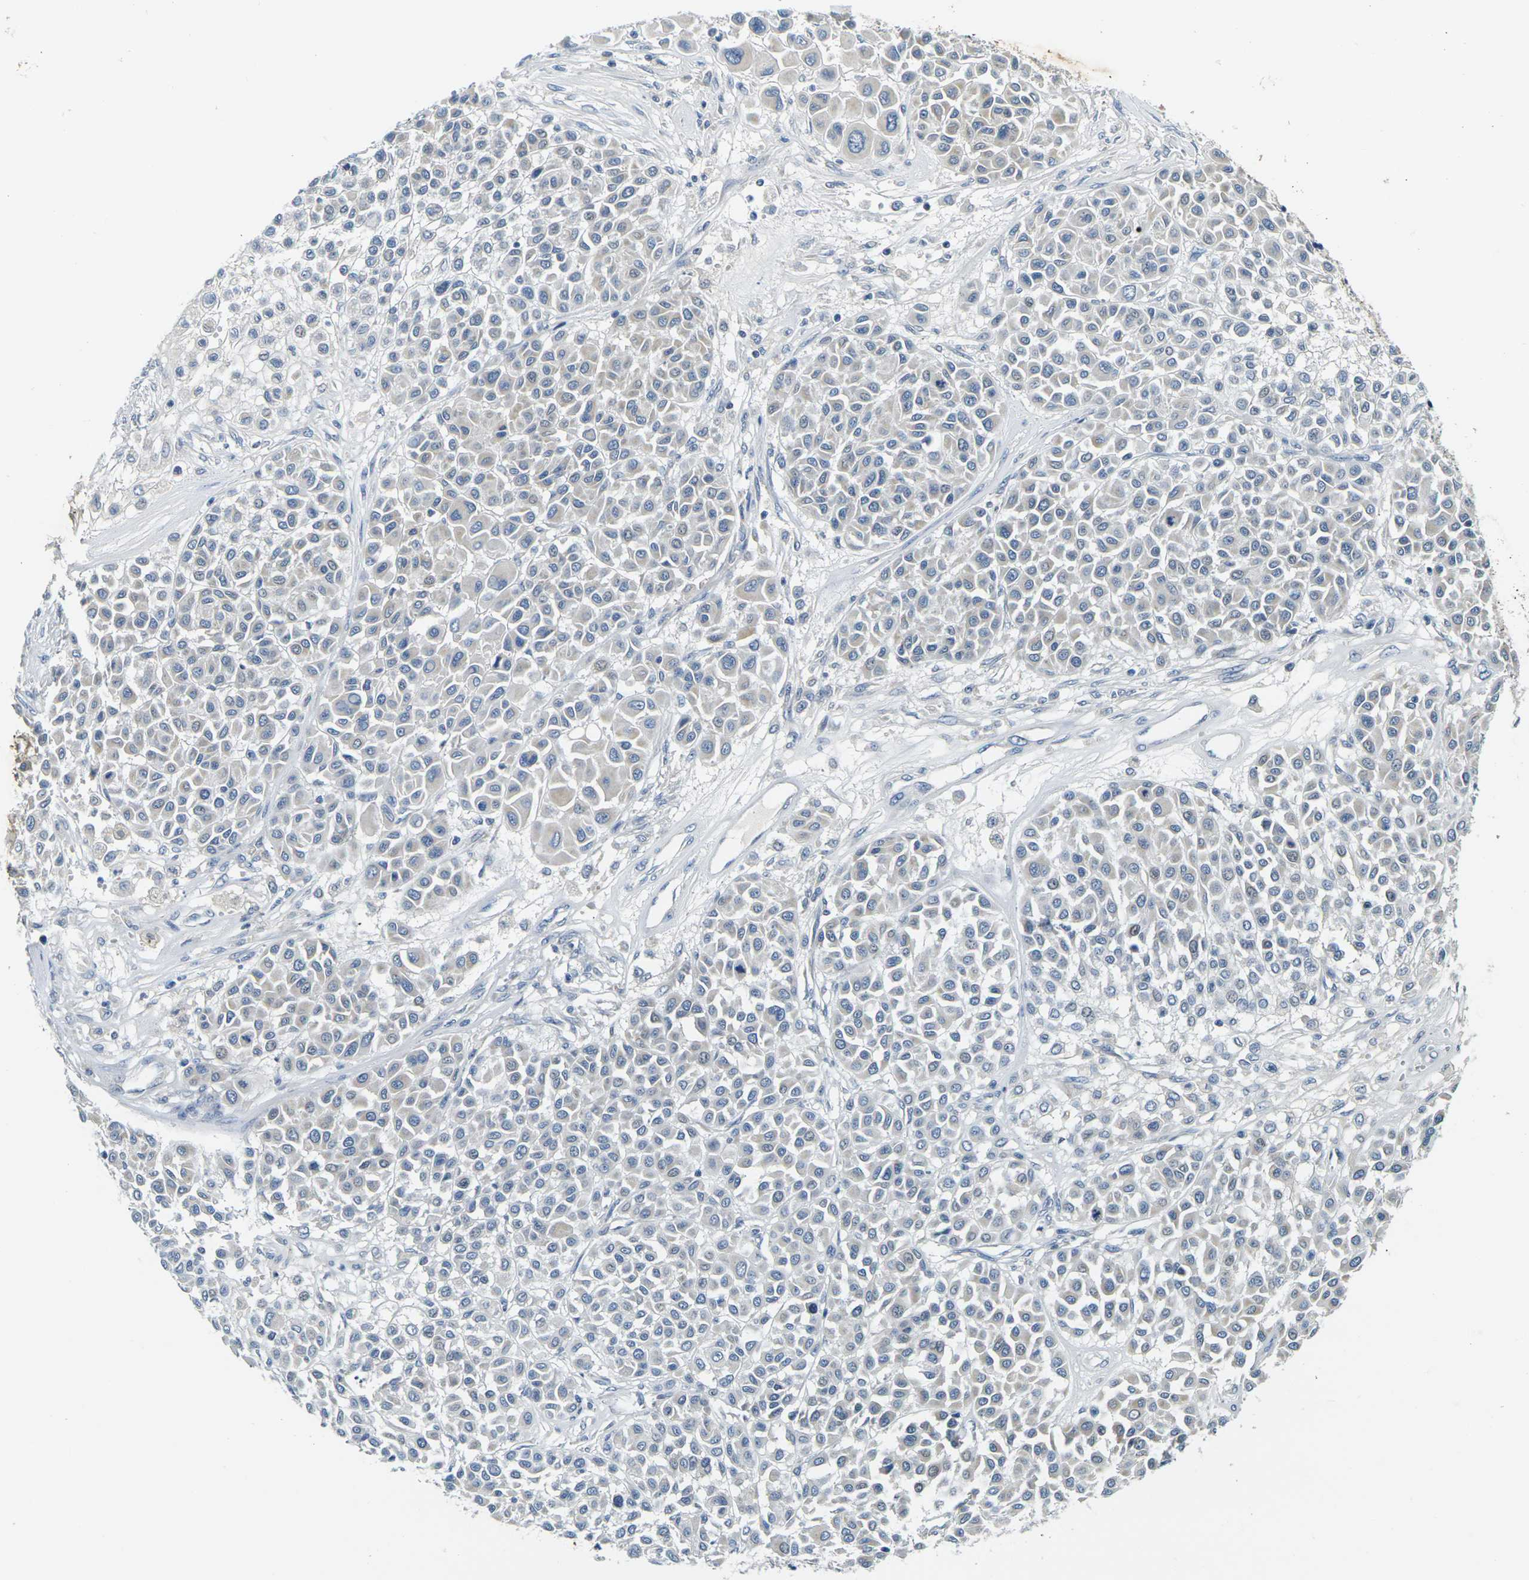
{"staining": {"intensity": "negative", "quantity": "none", "location": "none"}, "tissue": "melanoma", "cell_type": "Tumor cells", "image_type": "cancer", "snomed": [{"axis": "morphology", "description": "Malignant melanoma, Metastatic site"}, {"axis": "topography", "description": "Soft tissue"}], "caption": "This is an immunohistochemistry (IHC) micrograph of human melanoma. There is no expression in tumor cells.", "gene": "SHISAL2B", "patient": {"sex": "male", "age": 41}}